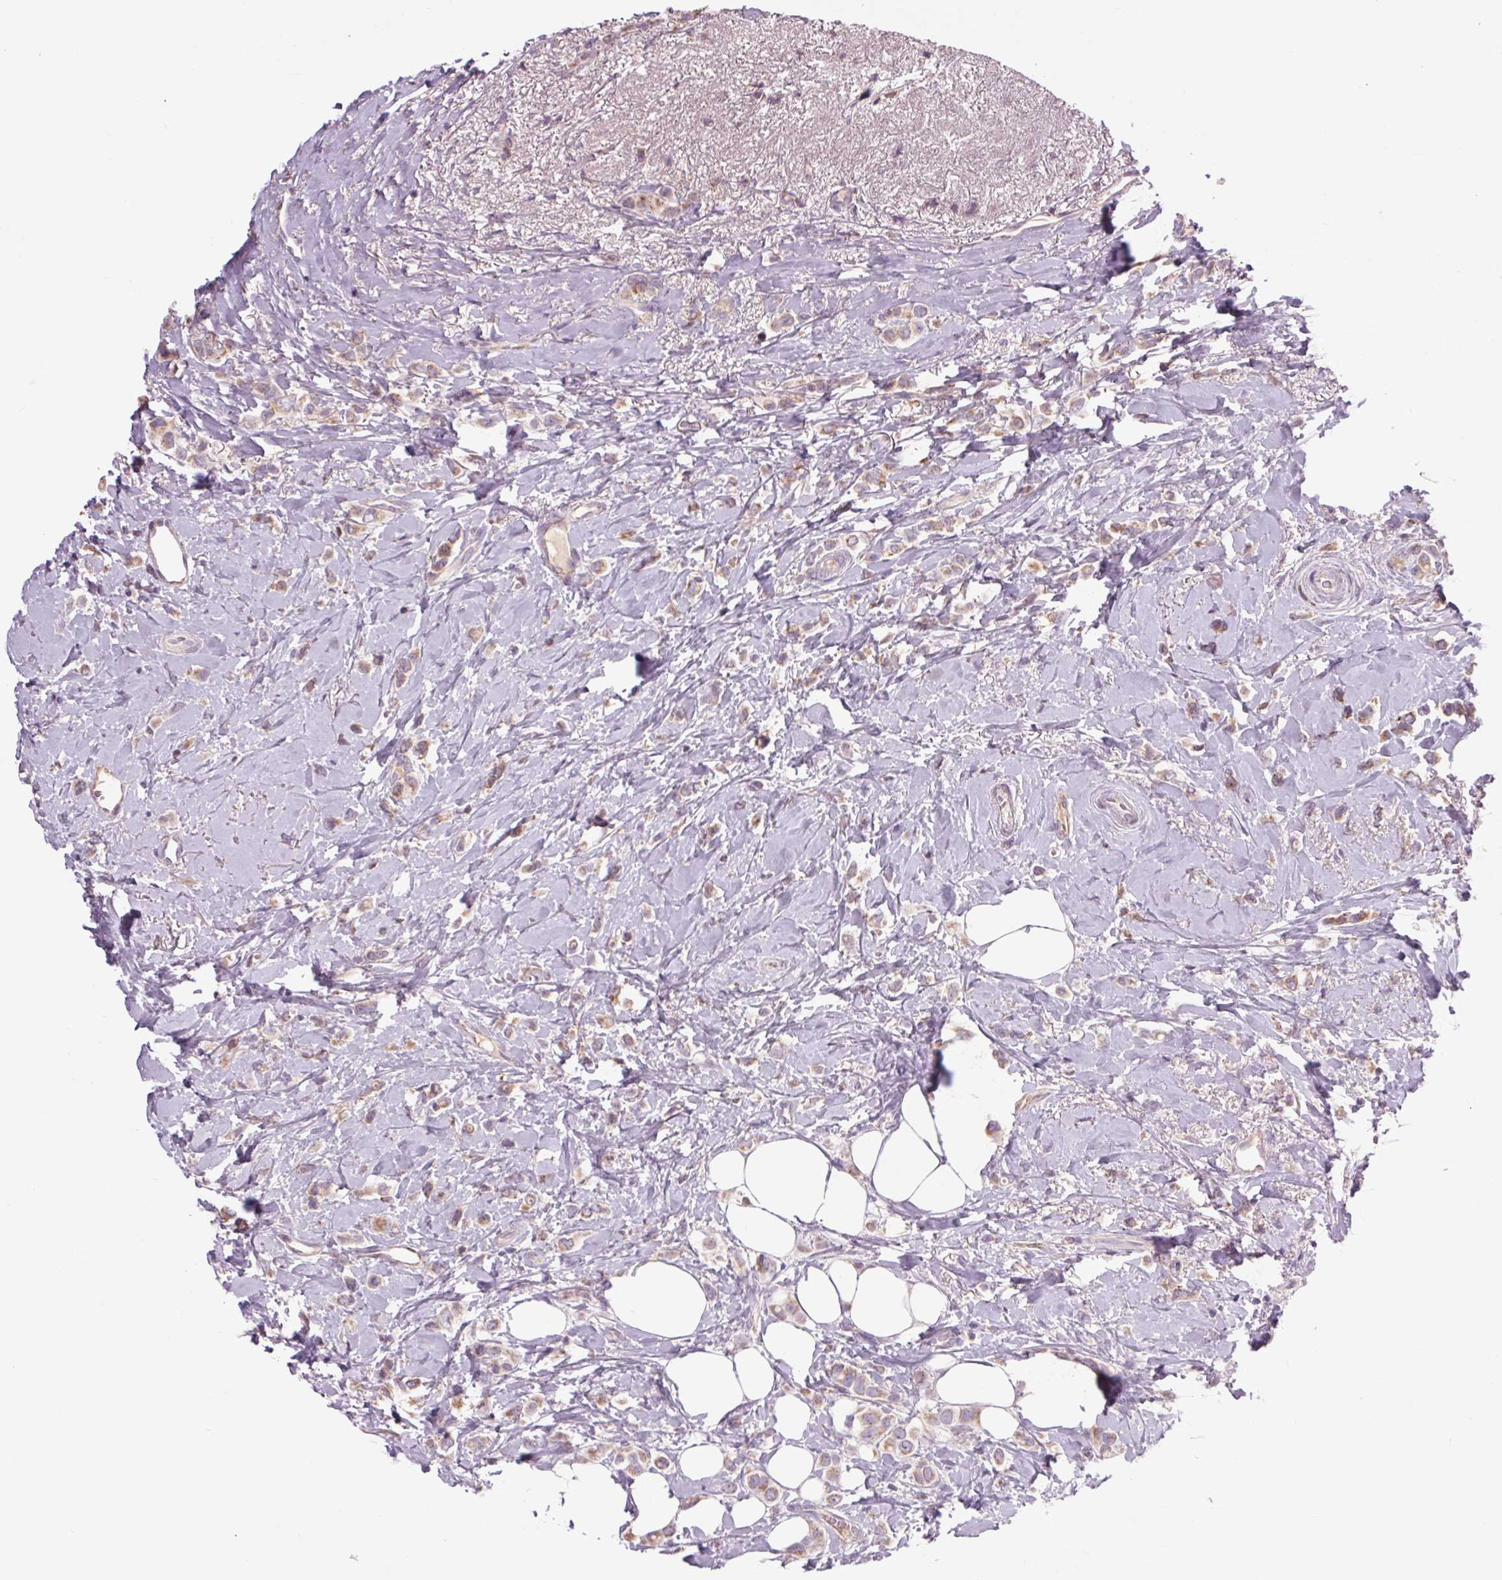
{"staining": {"intensity": "weak", "quantity": ">75%", "location": "cytoplasmic/membranous"}, "tissue": "breast cancer", "cell_type": "Tumor cells", "image_type": "cancer", "snomed": [{"axis": "morphology", "description": "Lobular carcinoma"}, {"axis": "topography", "description": "Breast"}], "caption": "Immunohistochemical staining of breast cancer exhibits low levels of weak cytoplasmic/membranous protein staining in about >75% of tumor cells.", "gene": "COX6A1", "patient": {"sex": "female", "age": 66}}